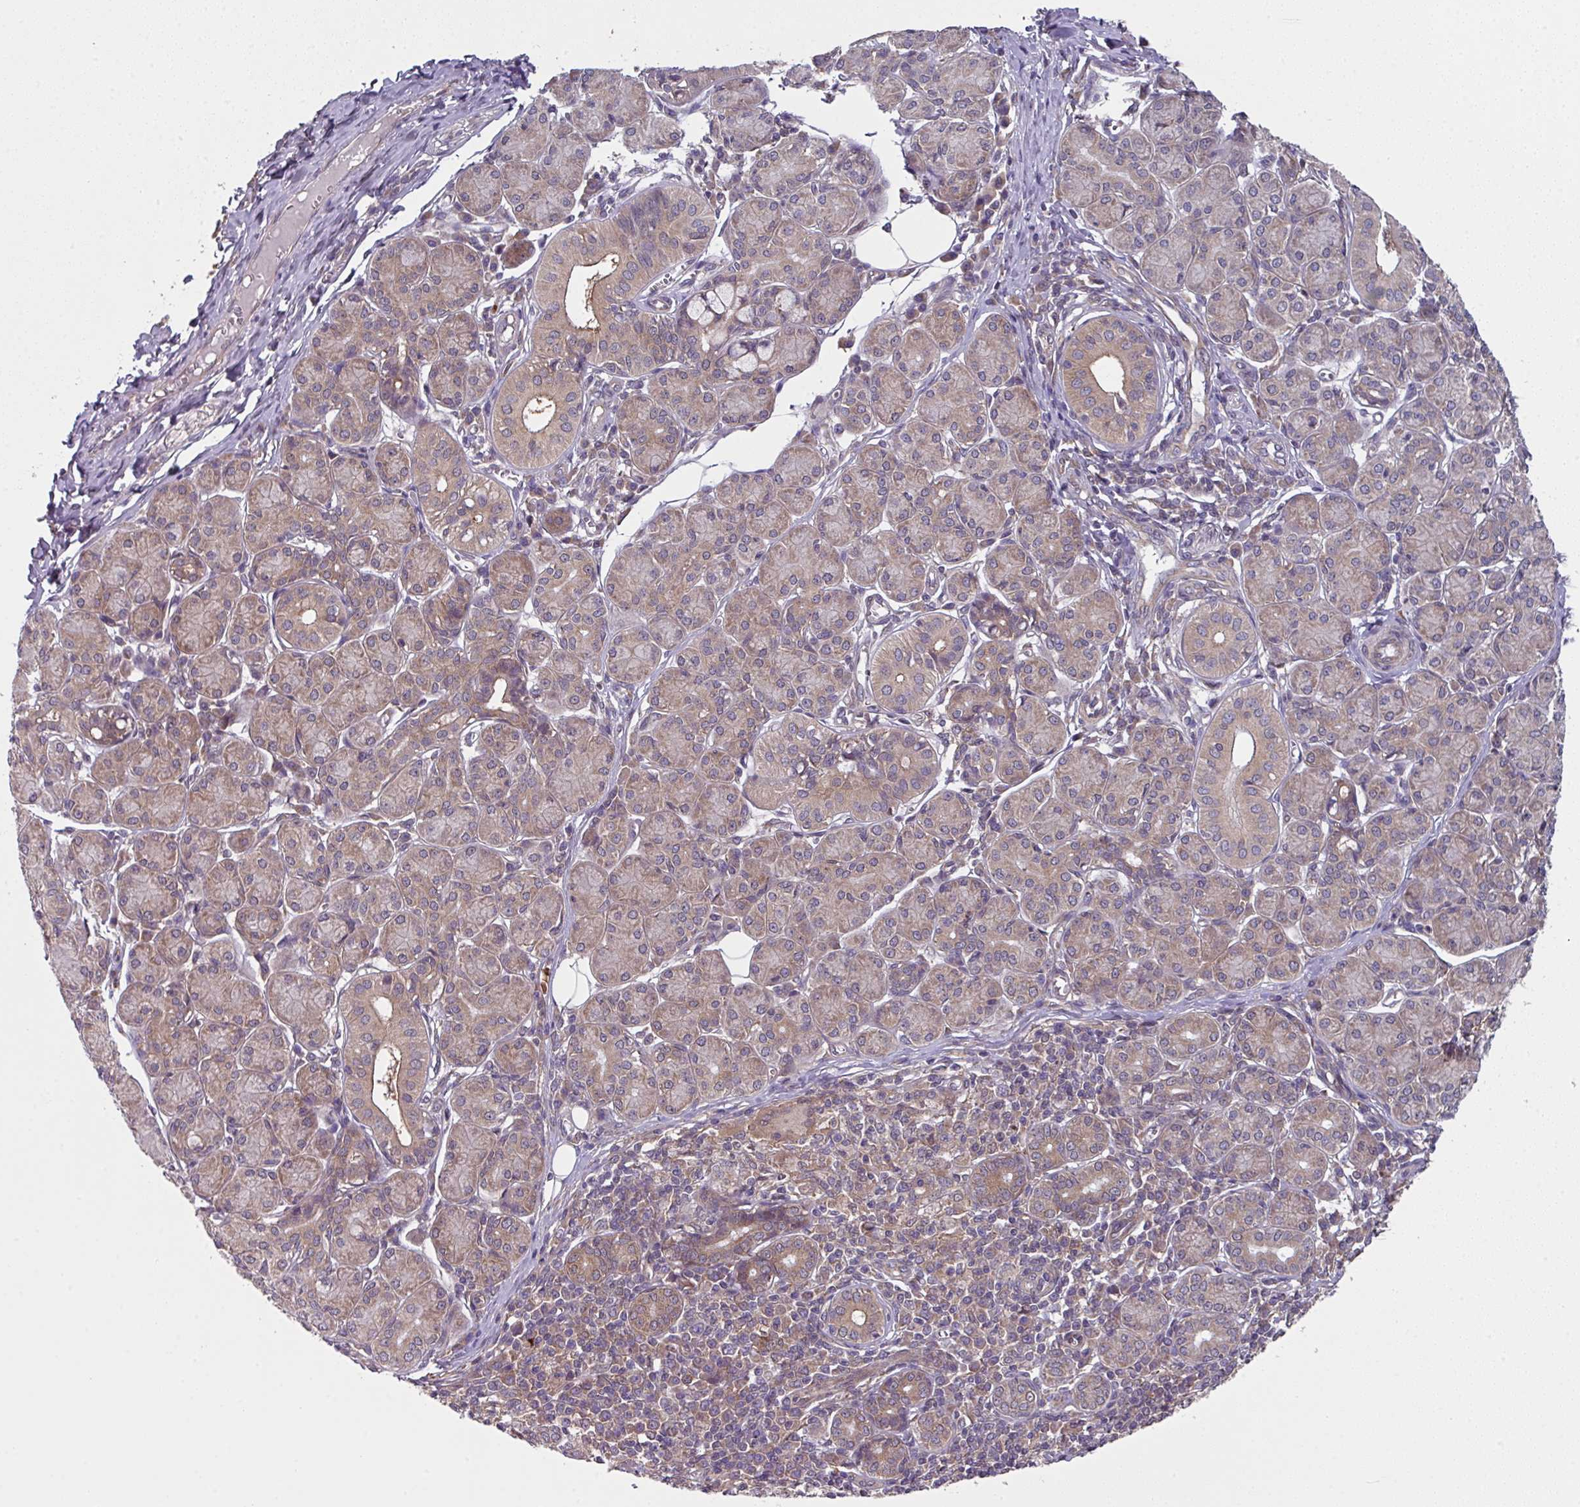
{"staining": {"intensity": "weak", "quantity": "25%-75%", "location": "cytoplasmic/membranous"}, "tissue": "salivary gland", "cell_type": "Glandular cells", "image_type": "normal", "snomed": [{"axis": "morphology", "description": "Normal tissue, NOS"}, {"axis": "morphology", "description": "Inflammation, NOS"}, {"axis": "topography", "description": "Lymph node"}, {"axis": "topography", "description": "Salivary gland"}], "caption": "This image displays normal salivary gland stained with immunohistochemistry to label a protein in brown. The cytoplasmic/membranous of glandular cells show weak positivity for the protein. Nuclei are counter-stained blue.", "gene": "CAMLG", "patient": {"sex": "male", "age": 3}}